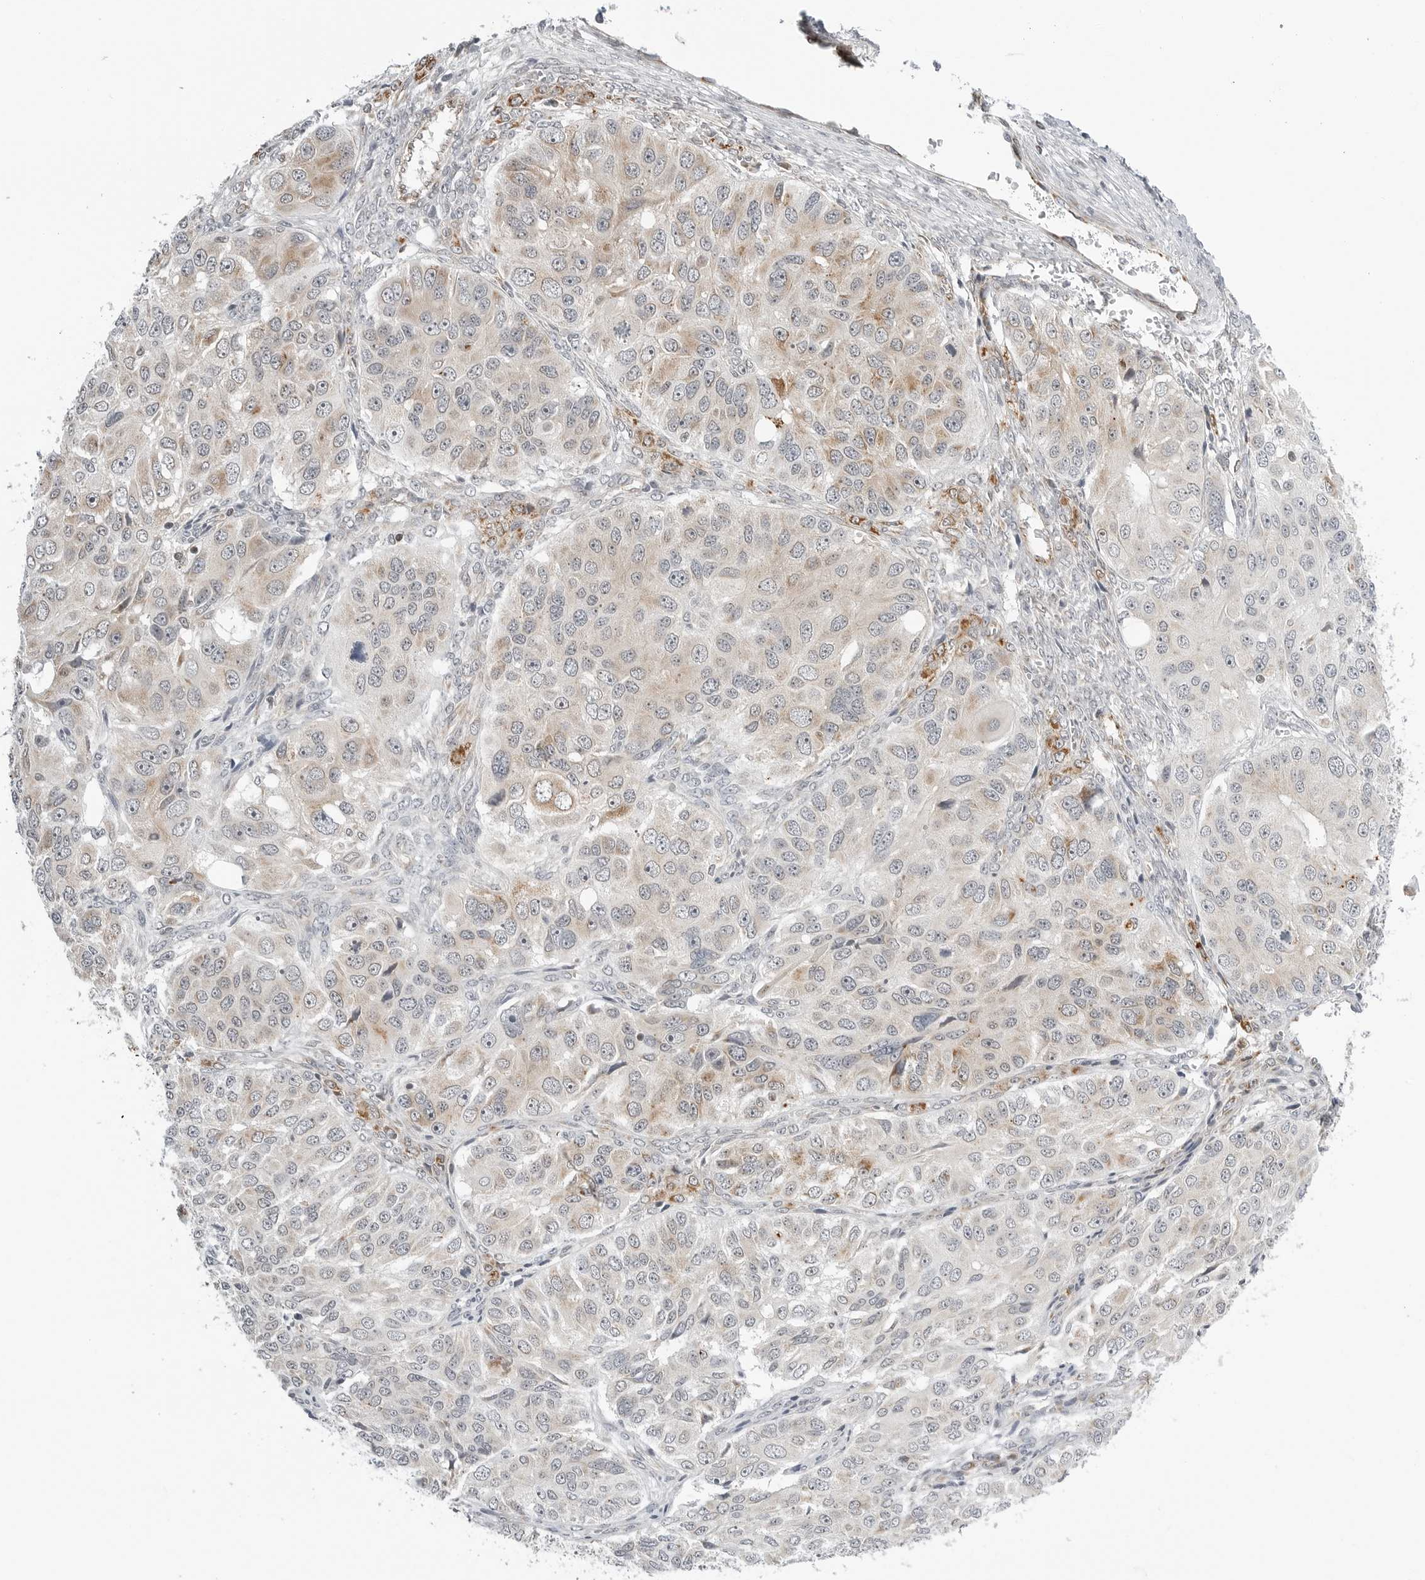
{"staining": {"intensity": "weak", "quantity": "<25%", "location": "cytoplasmic/membranous"}, "tissue": "ovarian cancer", "cell_type": "Tumor cells", "image_type": "cancer", "snomed": [{"axis": "morphology", "description": "Carcinoma, endometroid"}, {"axis": "topography", "description": "Ovary"}], "caption": "This is an immunohistochemistry (IHC) photomicrograph of human ovarian endometroid carcinoma. There is no expression in tumor cells.", "gene": "PEX2", "patient": {"sex": "female", "age": 51}}